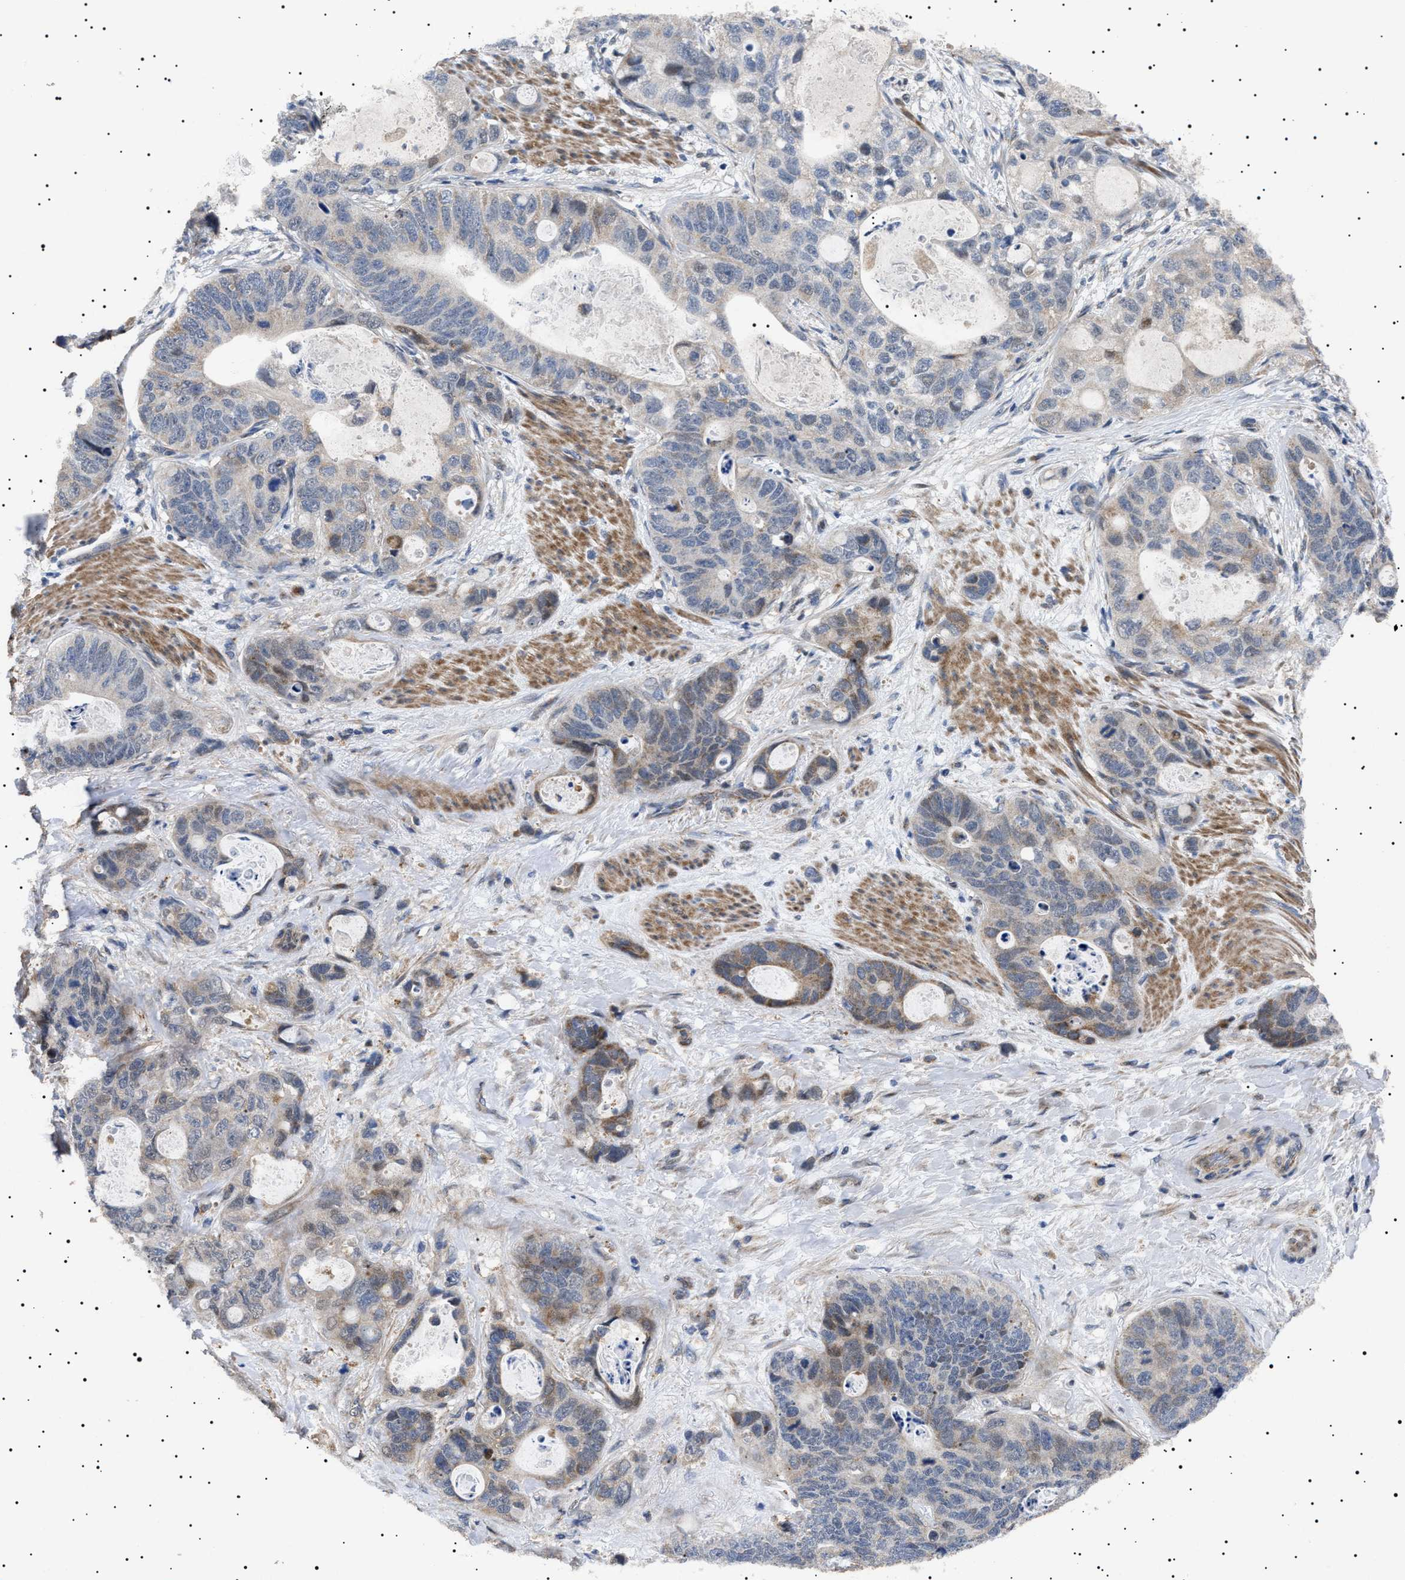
{"staining": {"intensity": "weak", "quantity": "<25%", "location": "cytoplasmic/membranous"}, "tissue": "stomach cancer", "cell_type": "Tumor cells", "image_type": "cancer", "snomed": [{"axis": "morphology", "description": "Normal tissue, NOS"}, {"axis": "morphology", "description": "Adenocarcinoma, NOS"}, {"axis": "topography", "description": "Stomach"}], "caption": "Tumor cells are negative for brown protein staining in stomach adenocarcinoma.", "gene": "RAB34", "patient": {"sex": "female", "age": 89}}